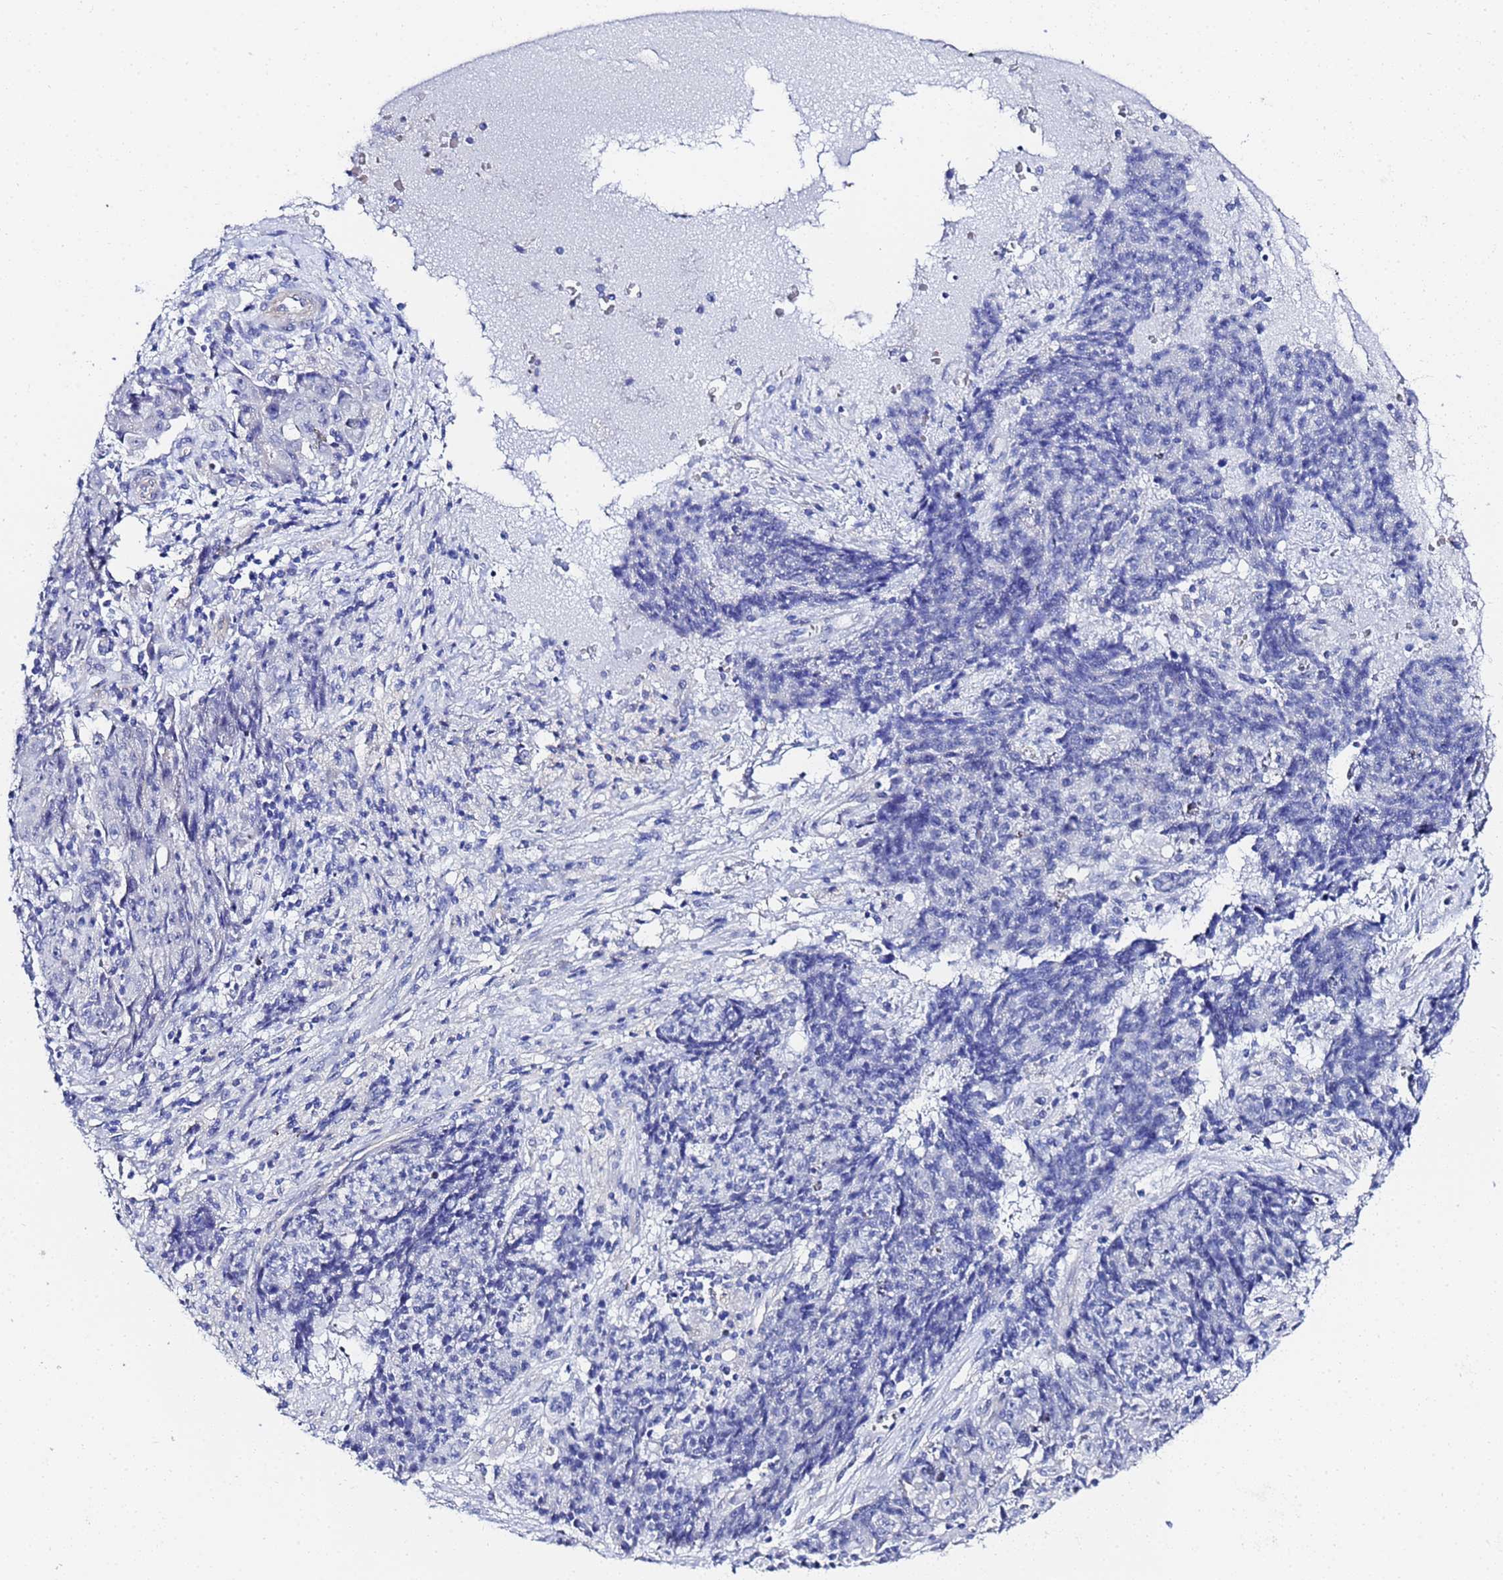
{"staining": {"intensity": "negative", "quantity": "none", "location": "none"}, "tissue": "ovarian cancer", "cell_type": "Tumor cells", "image_type": "cancer", "snomed": [{"axis": "morphology", "description": "Carcinoma, endometroid"}, {"axis": "topography", "description": "Ovary"}], "caption": "Immunohistochemical staining of ovarian cancer (endometroid carcinoma) exhibits no significant positivity in tumor cells.", "gene": "ZNF26", "patient": {"sex": "female", "age": 42}}